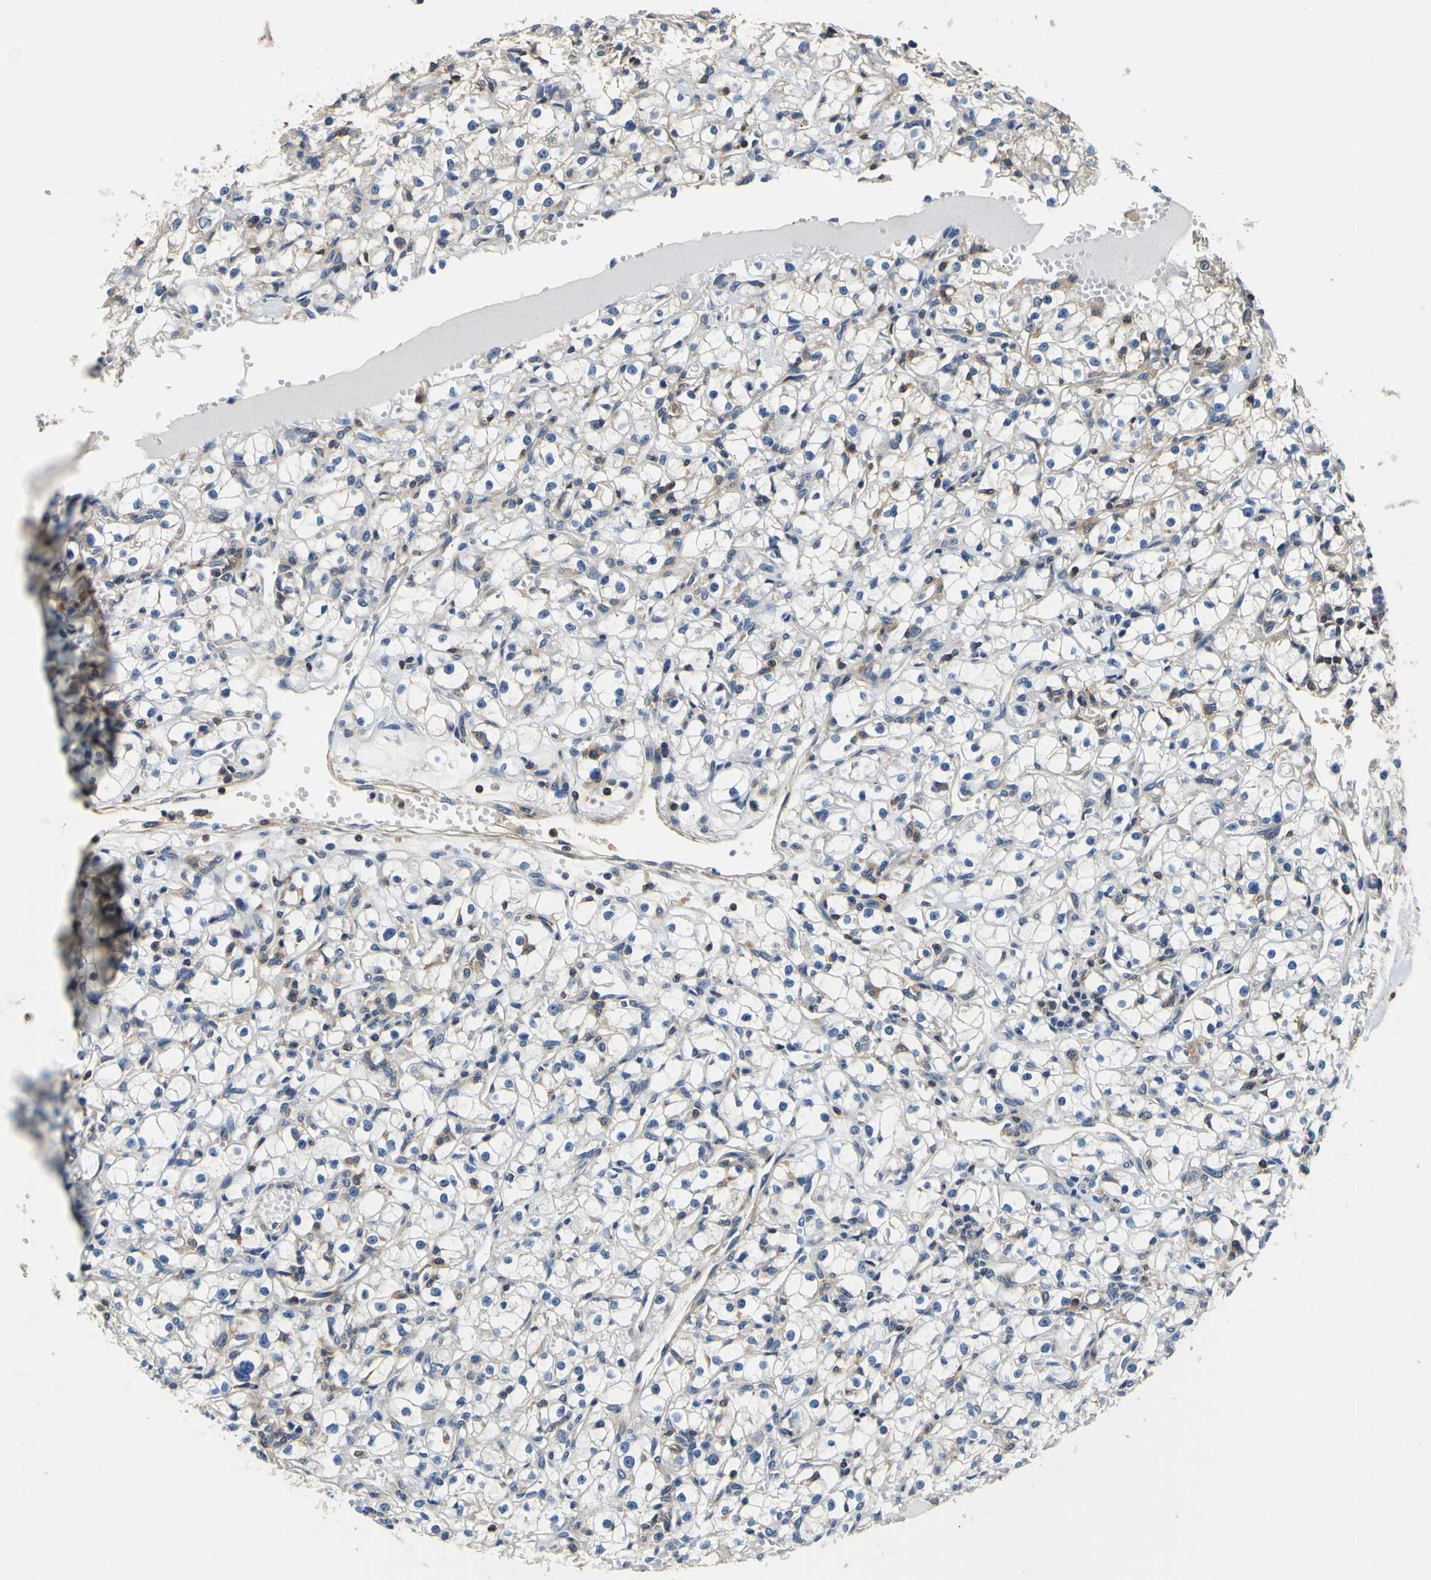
{"staining": {"intensity": "negative", "quantity": "none", "location": "none"}, "tissue": "renal cancer", "cell_type": "Tumor cells", "image_type": "cancer", "snomed": [{"axis": "morphology", "description": "Adenocarcinoma, NOS"}, {"axis": "topography", "description": "Kidney"}], "caption": "IHC of renal cancer reveals no staining in tumor cells.", "gene": "CNR2", "patient": {"sex": "male", "age": 56}}